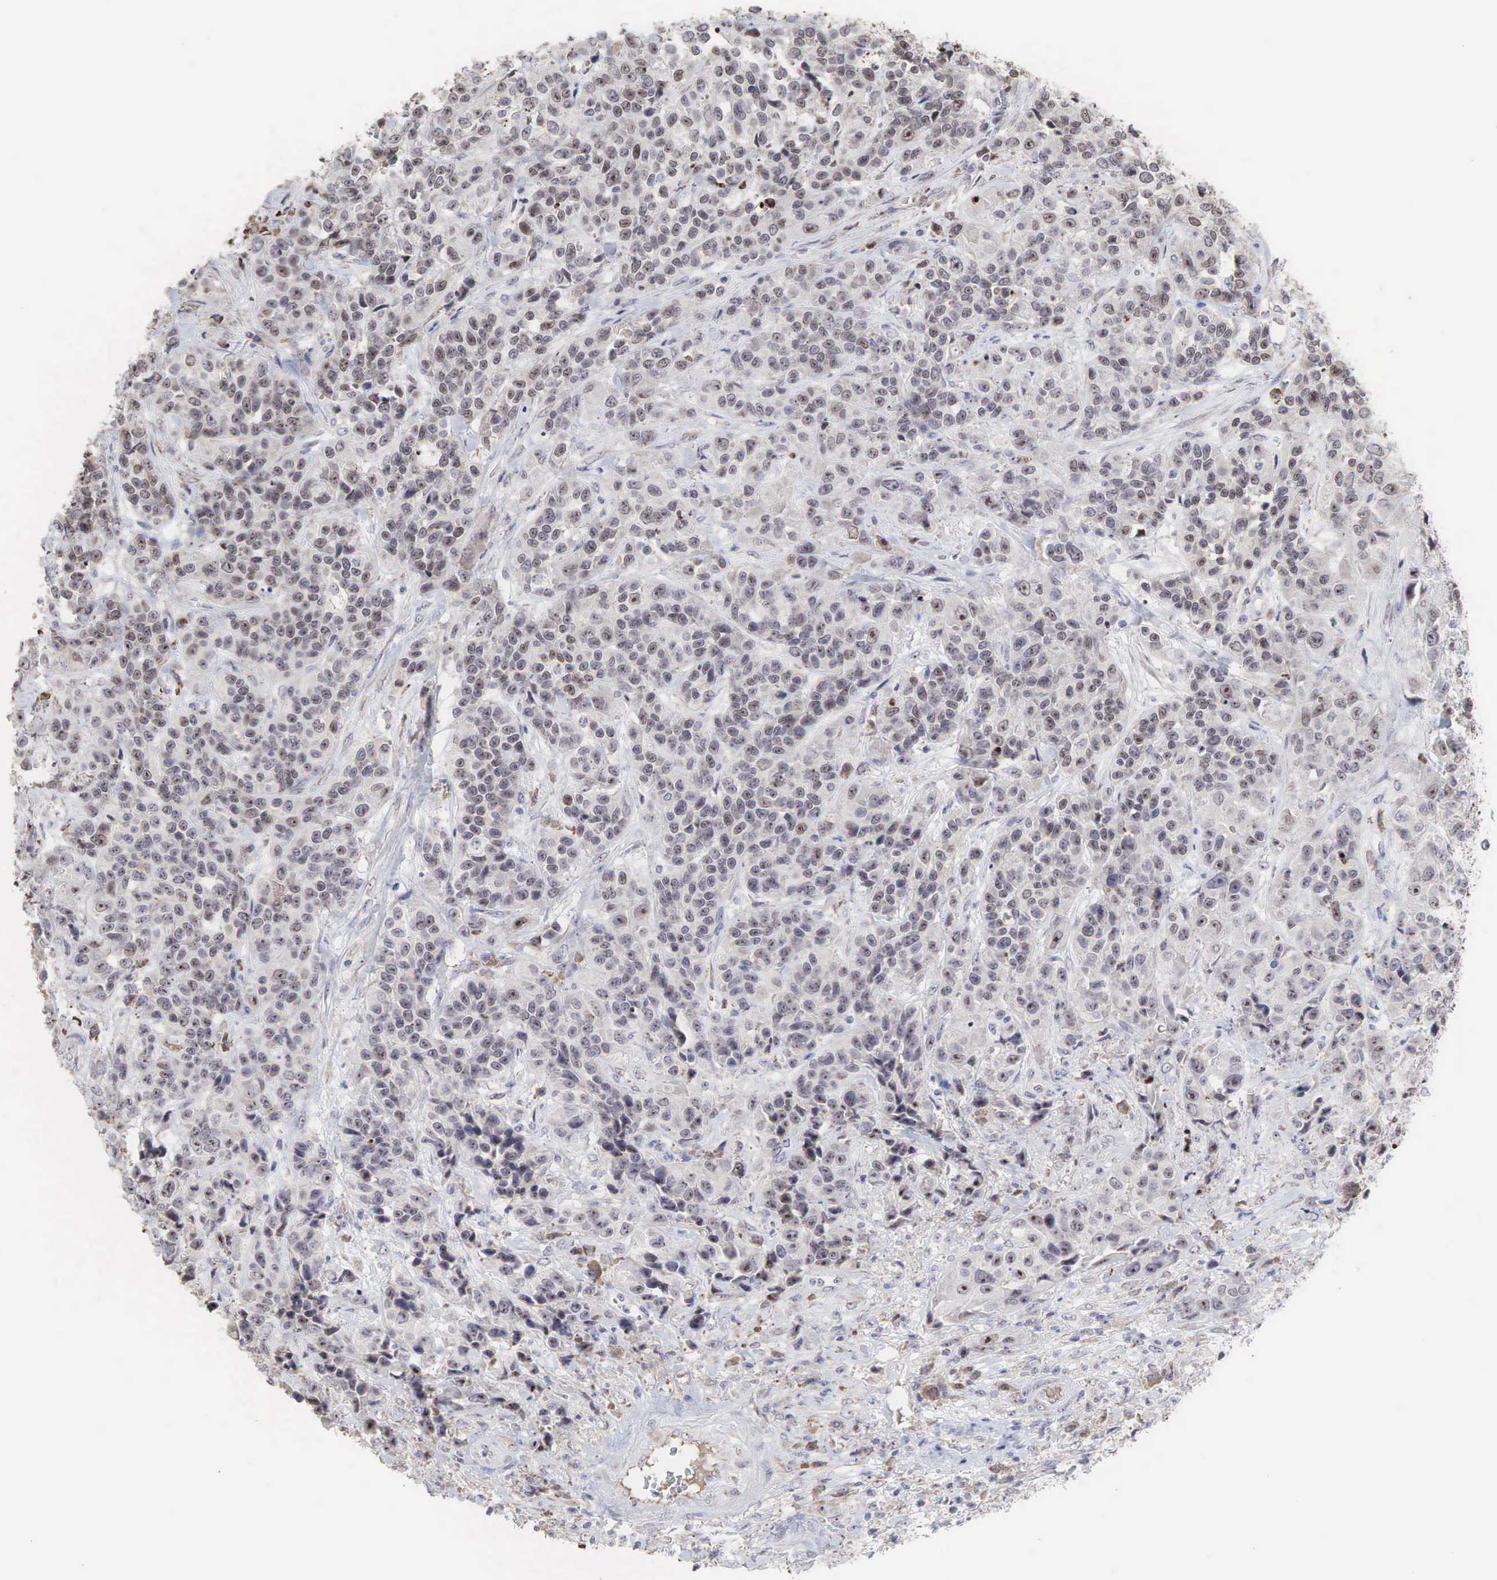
{"staining": {"intensity": "moderate", "quantity": "25%-75%", "location": "cytoplasmic/membranous,nuclear"}, "tissue": "urothelial cancer", "cell_type": "Tumor cells", "image_type": "cancer", "snomed": [{"axis": "morphology", "description": "Urothelial carcinoma, High grade"}, {"axis": "topography", "description": "Urinary bladder"}], "caption": "About 25%-75% of tumor cells in human urothelial cancer demonstrate moderate cytoplasmic/membranous and nuclear protein staining as visualized by brown immunohistochemical staining.", "gene": "DKC1", "patient": {"sex": "female", "age": 81}}